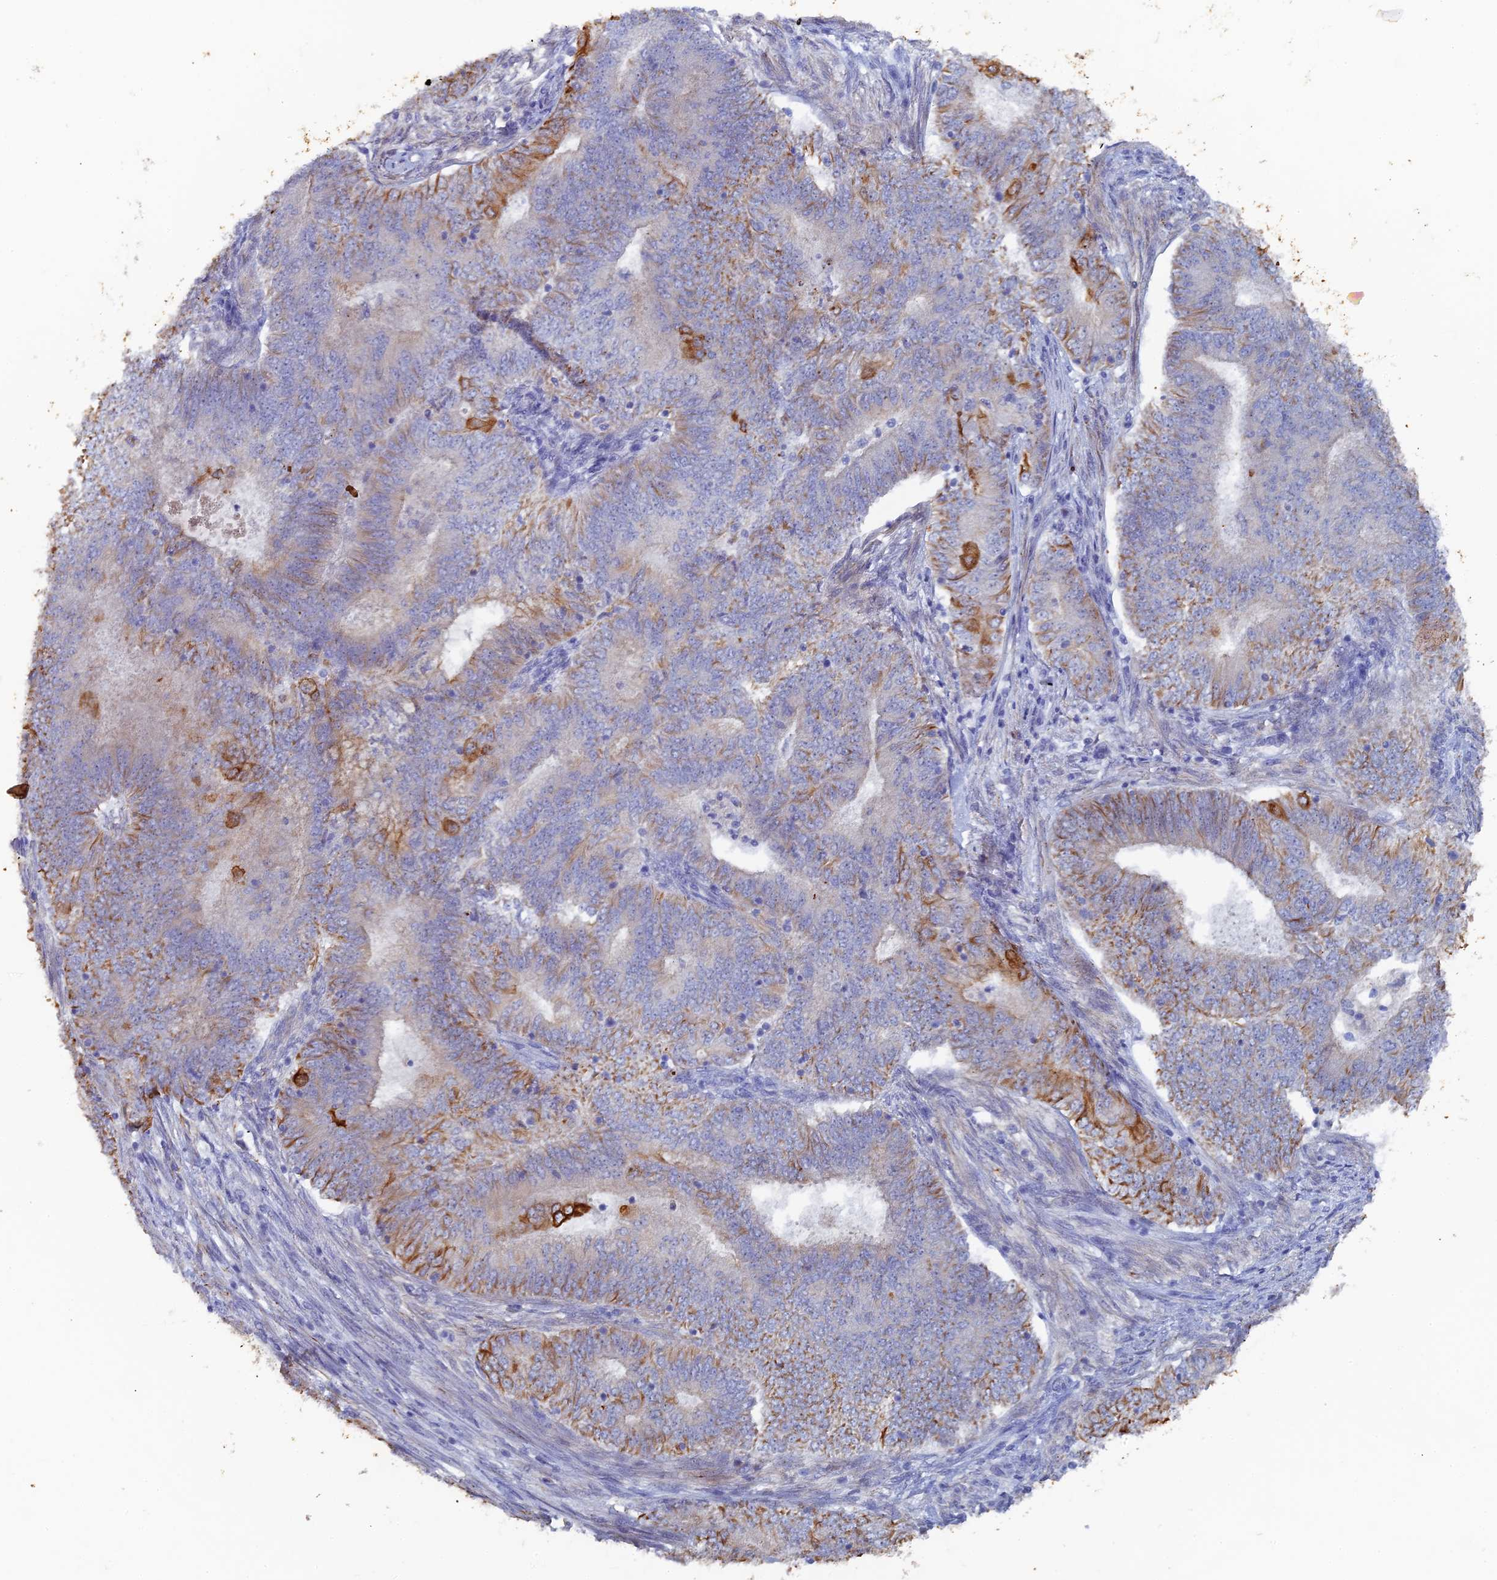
{"staining": {"intensity": "moderate", "quantity": "<25%", "location": "cytoplasmic/membranous"}, "tissue": "endometrial cancer", "cell_type": "Tumor cells", "image_type": "cancer", "snomed": [{"axis": "morphology", "description": "Adenocarcinoma, NOS"}, {"axis": "topography", "description": "Endometrium"}], "caption": "Protein analysis of adenocarcinoma (endometrial) tissue demonstrates moderate cytoplasmic/membranous expression in approximately <25% of tumor cells.", "gene": "SRFBP1", "patient": {"sex": "female", "age": 62}}